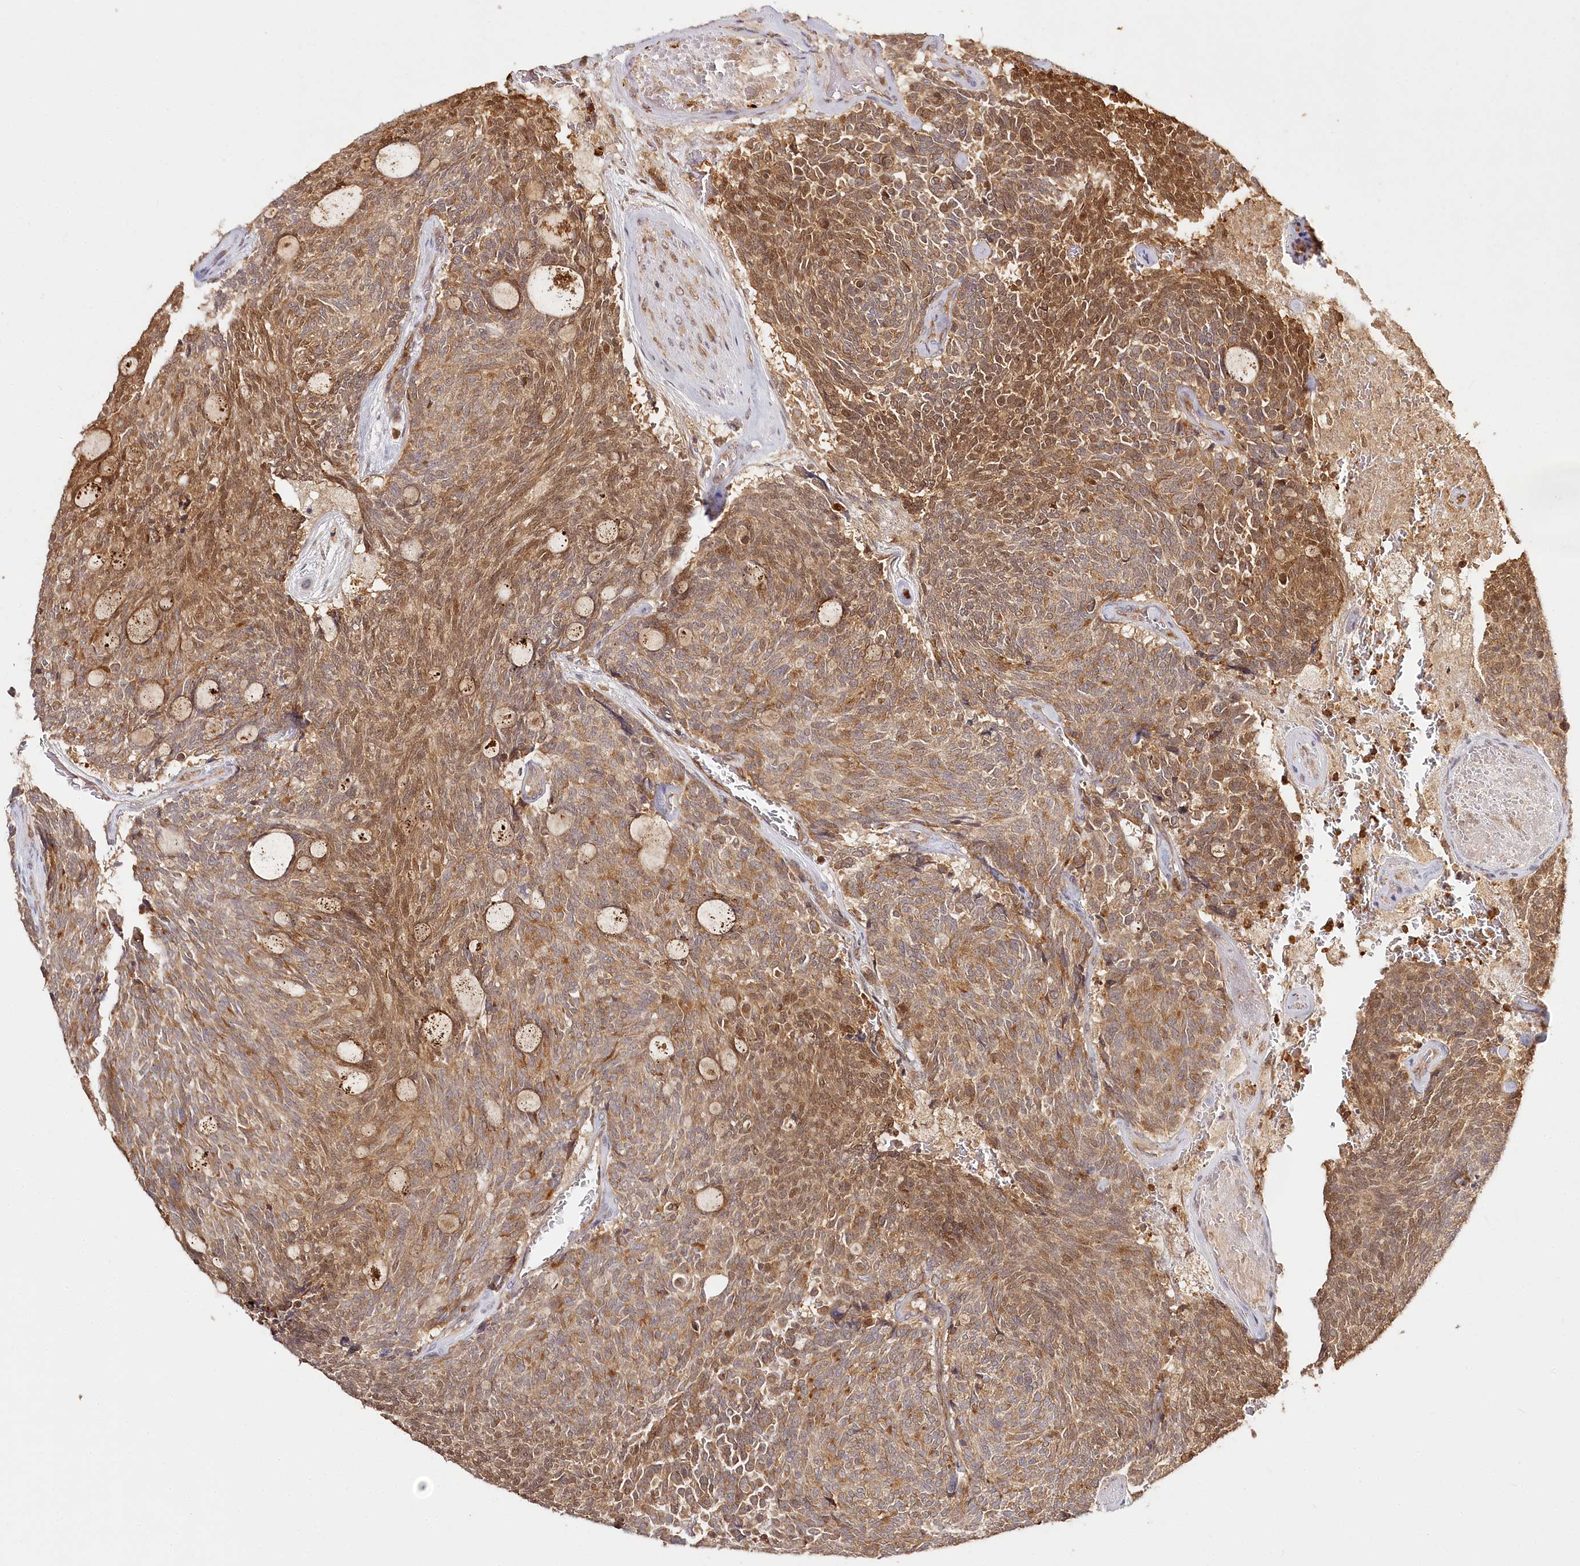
{"staining": {"intensity": "moderate", "quantity": ">75%", "location": "cytoplasmic/membranous"}, "tissue": "carcinoid", "cell_type": "Tumor cells", "image_type": "cancer", "snomed": [{"axis": "morphology", "description": "Carcinoid, malignant, NOS"}, {"axis": "topography", "description": "Pancreas"}], "caption": "Immunohistochemistry (IHC) of carcinoid shows medium levels of moderate cytoplasmic/membranous expression in approximately >75% of tumor cells.", "gene": "ULK2", "patient": {"sex": "female", "age": 54}}